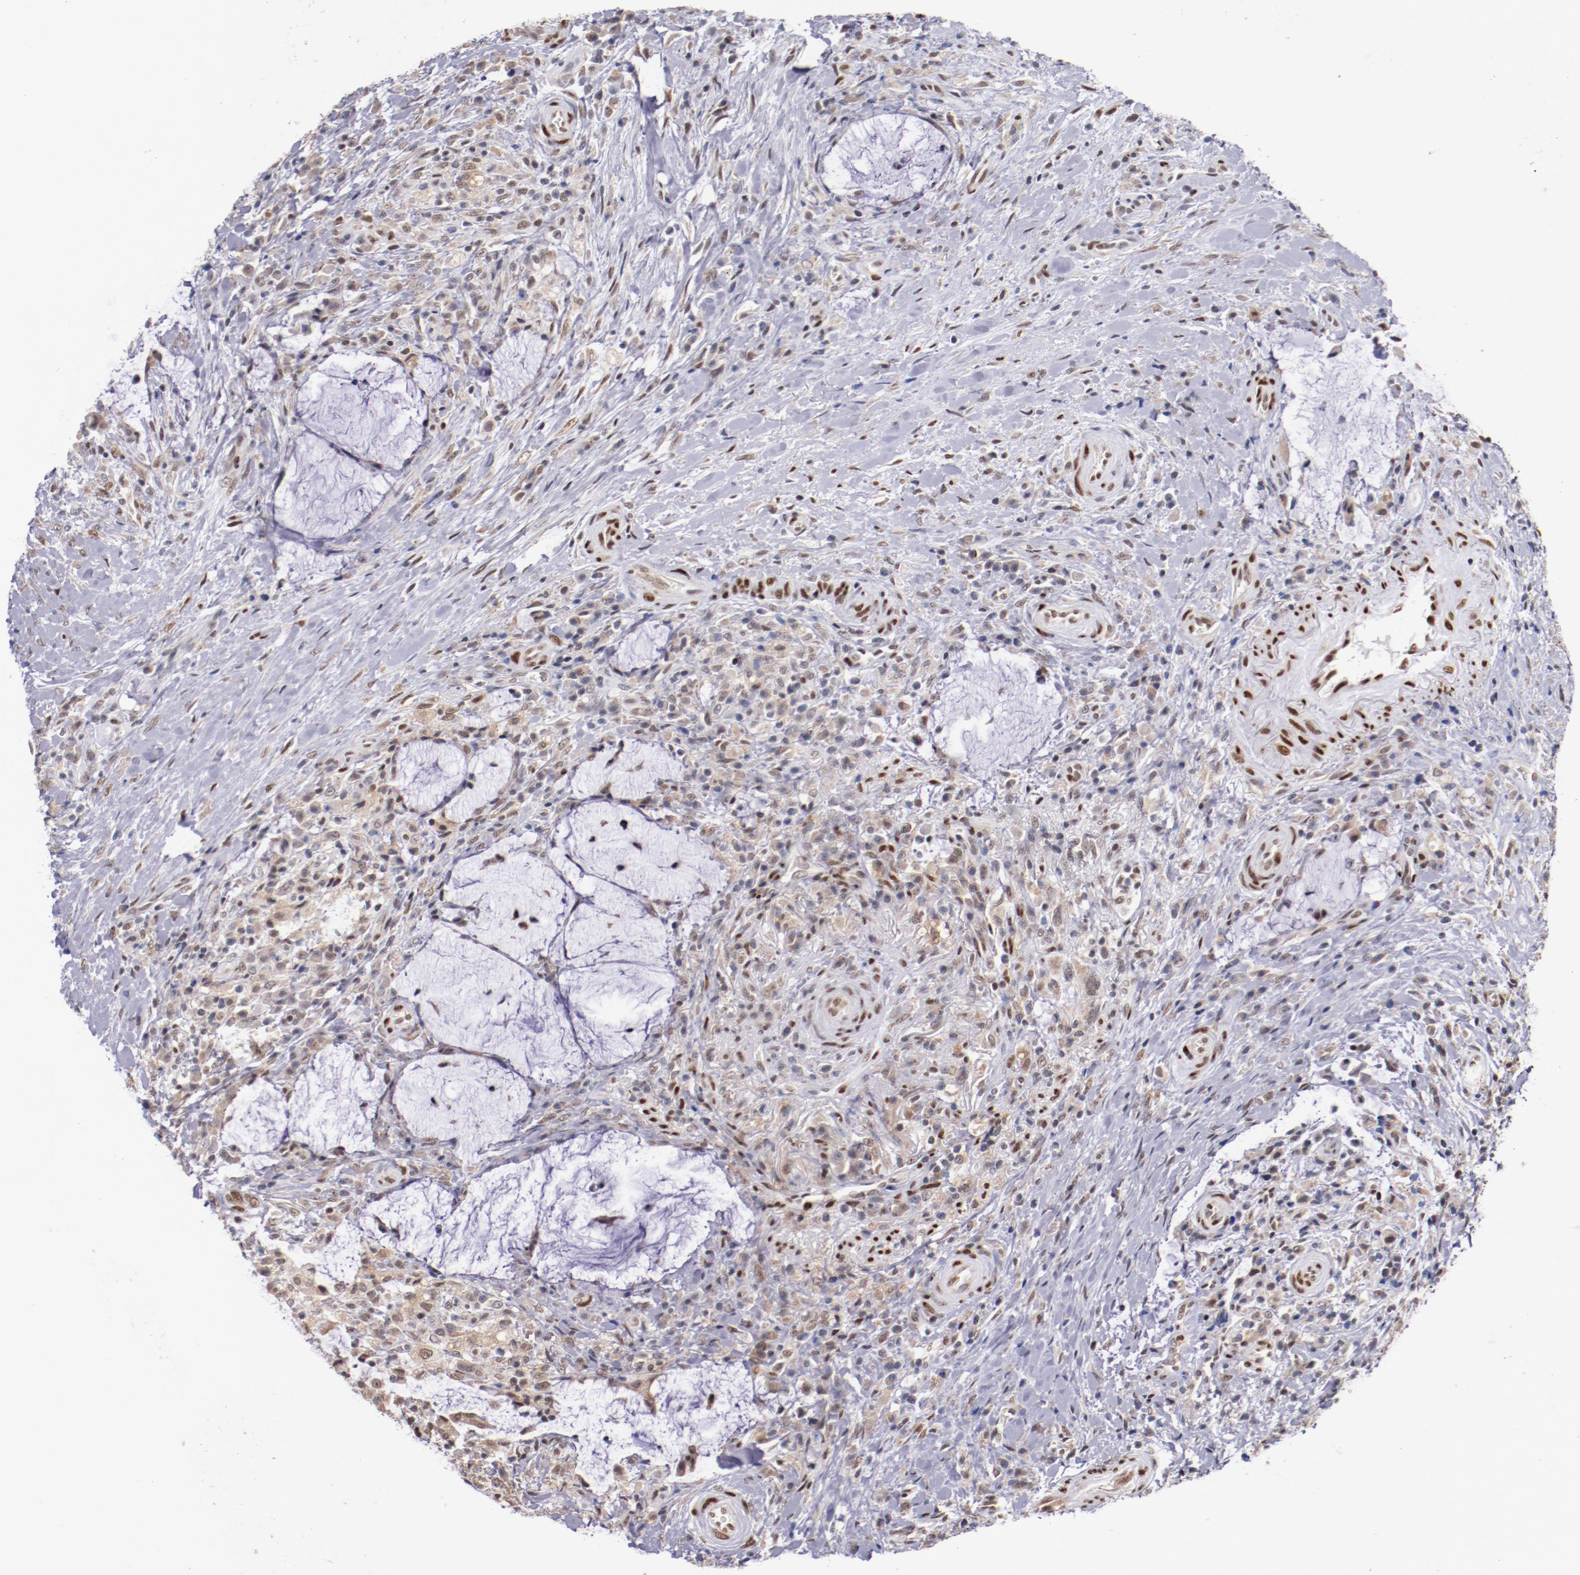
{"staining": {"intensity": "weak", "quantity": "<25%", "location": "nuclear"}, "tissue": "colorectal cancer", "cell_type": "Tumor cells", "image_type": "cancer", "snomed": [{"axis": "morphology", "description": "Adenocarcinoma, NOS"}, {"axis": "topography", "description": "Rectum"}], "caption": "An IHC image of colorectal adenocarcinoma is shown. There is no staining in tumor cells of colorectal adenocarcinoma. (DAB (3,3'-diaminobenzidine) IHC with hematoxylin counter stain).", "gene": "SRF", "patient": {"sex": "female", "age": 71}}